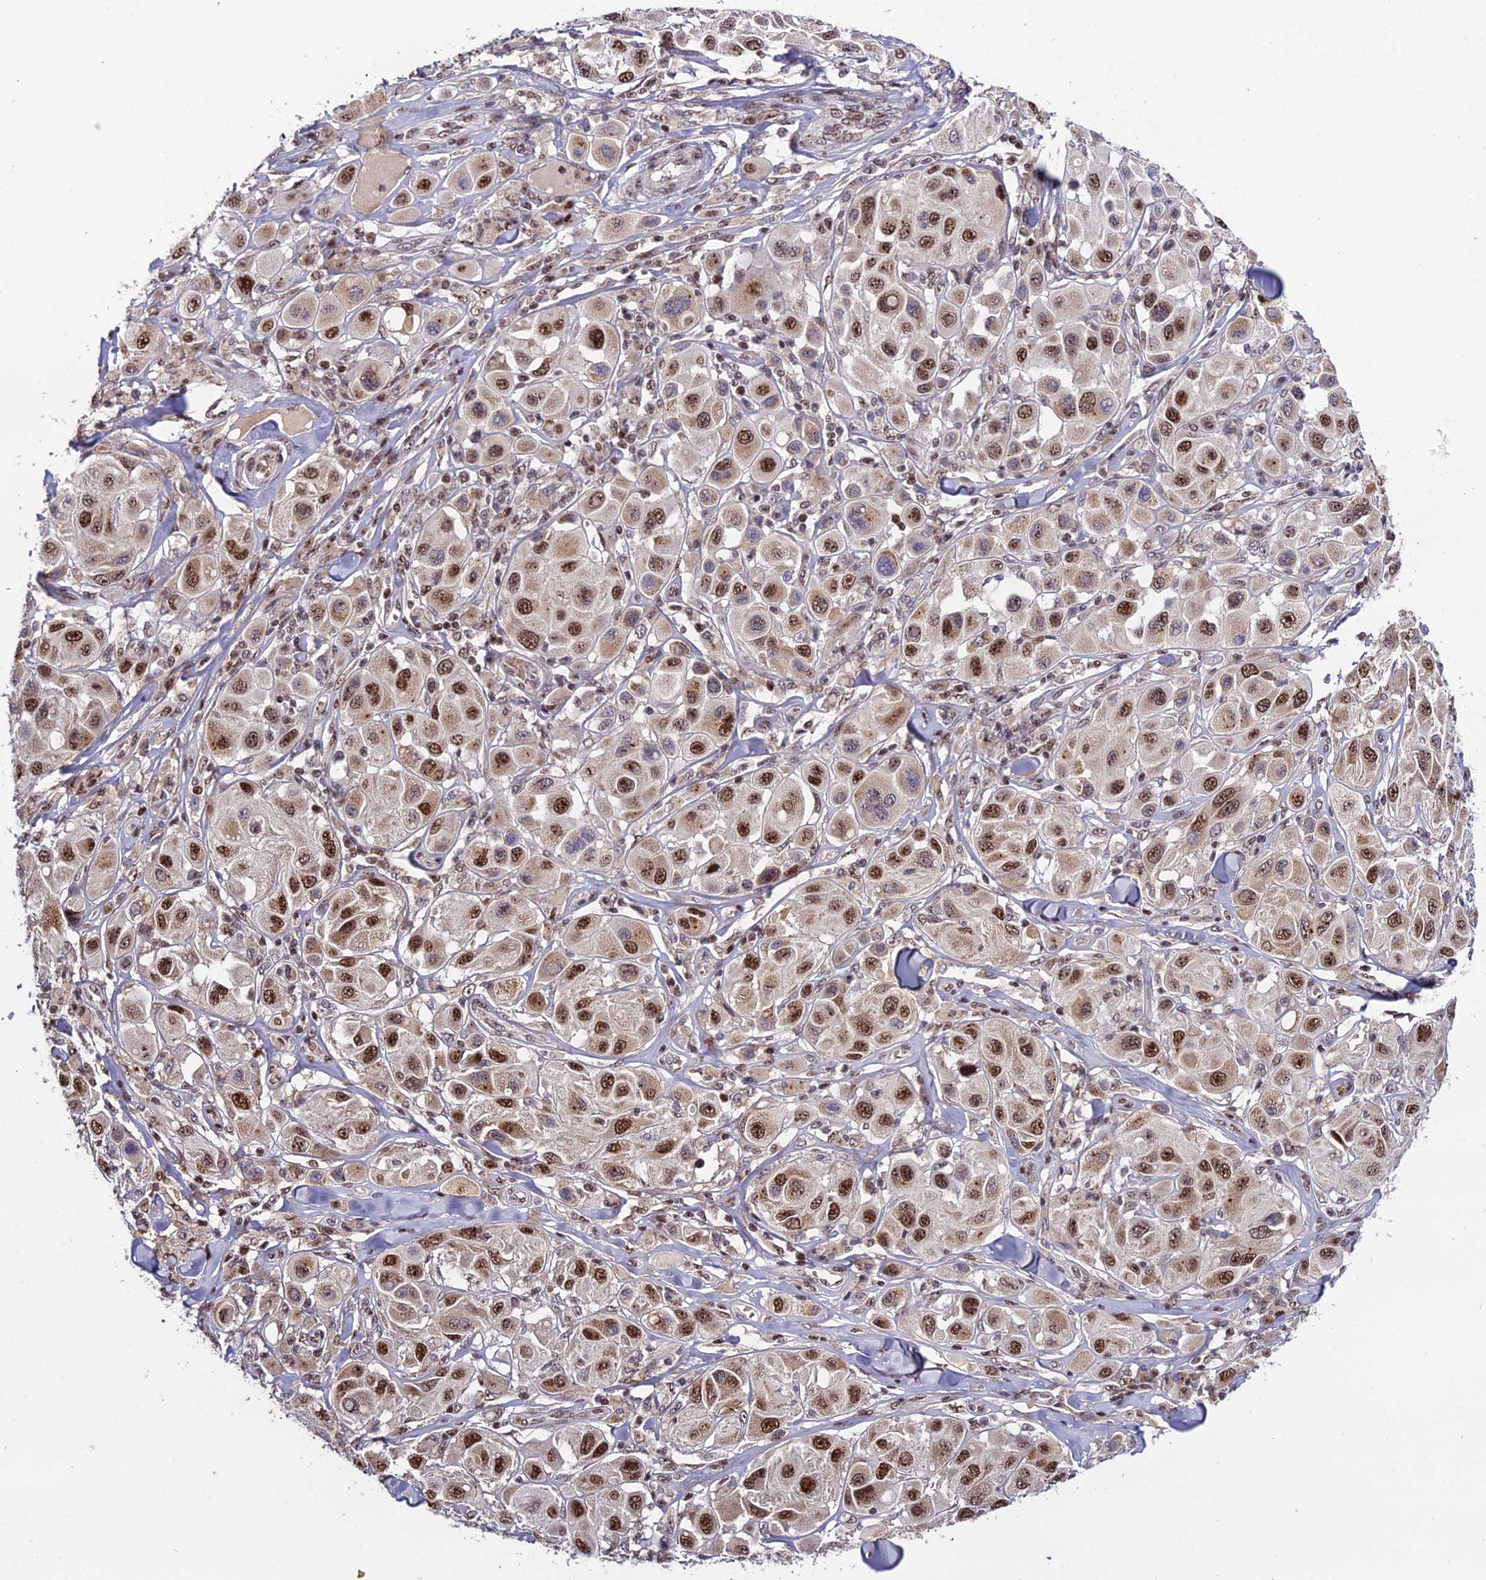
{"staining": {"intensity": "strong", "quantity": ">75%", "location": "nuclear"}, "tissue": "melanoma", "cell_type": "Tumor cells", "image_type": "cancer", "snomed": [{"axis": "morphology", "description": "Malignant melanoma, Metastatic site"}, {"axis": "topography", "description": "Skin"}], "caption": "The image demonstrates a brown stain indicating the presence of a protein in the nuclear of tumor cells in melanoma.", "gene": "ARL2", "patient": {"sex": "male", "age": 41}}